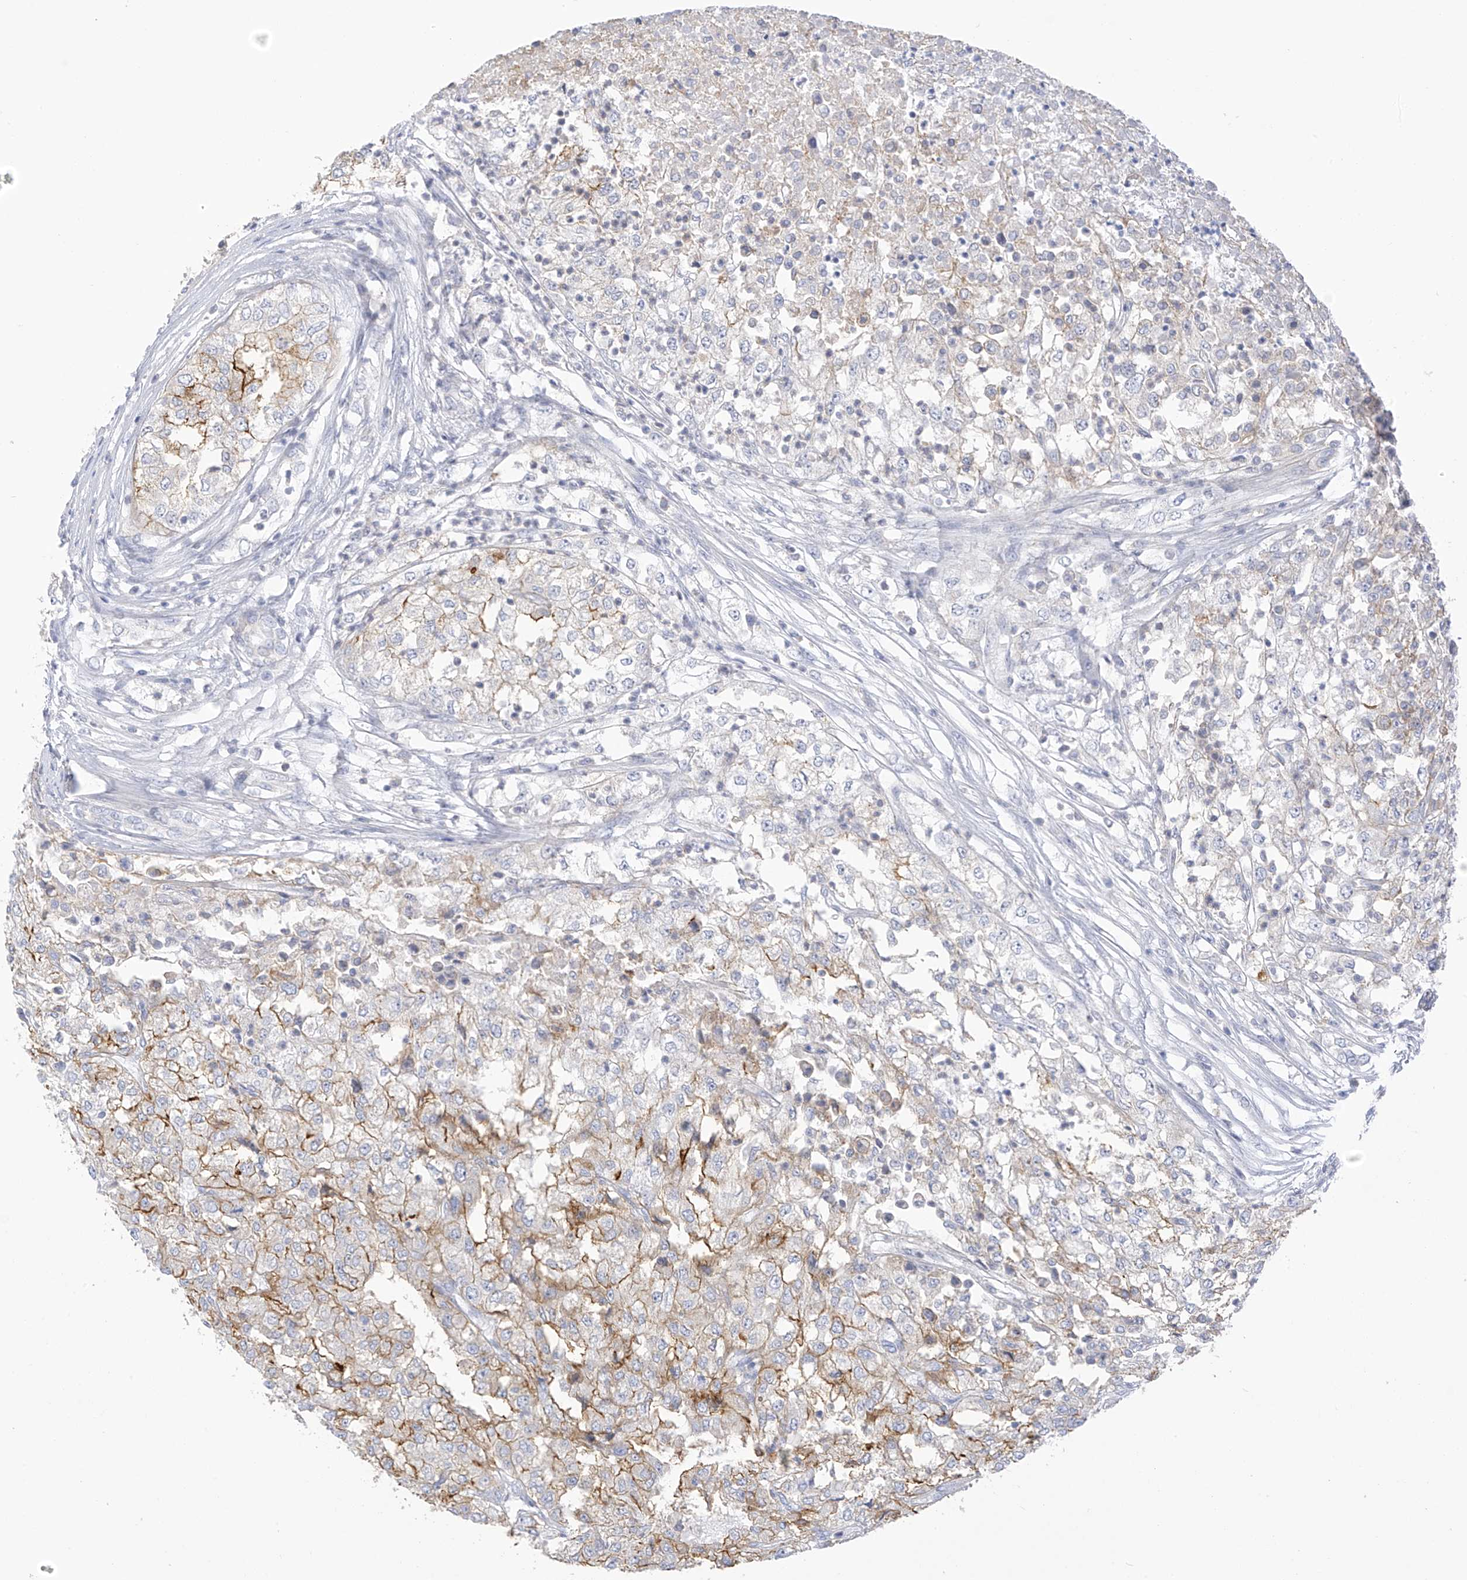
{"staining": {"intensity": "moderate", "quantity": "25%-75%", "location": "cytoplasmic/membranous"}, "tissue": "renal cancer", "cell_type": "Tumor cells", "image_type": "cancer", "snomed": [{"axis": "morphology", "description": "Adenocarcinoma, NOS"}, {"axis": "topography", "description": "Kidney"}], "caption": "Protein expression analysis of renal cancer reveals moderate cytoplasmic/membranous positivity in approximately 25%-75% of tumor cells. (brown staining indicates protein expression, while blue staining denotes nuclei).", "gene": "SLC6A12", "patient": {"sex": "female", "age": 54}}